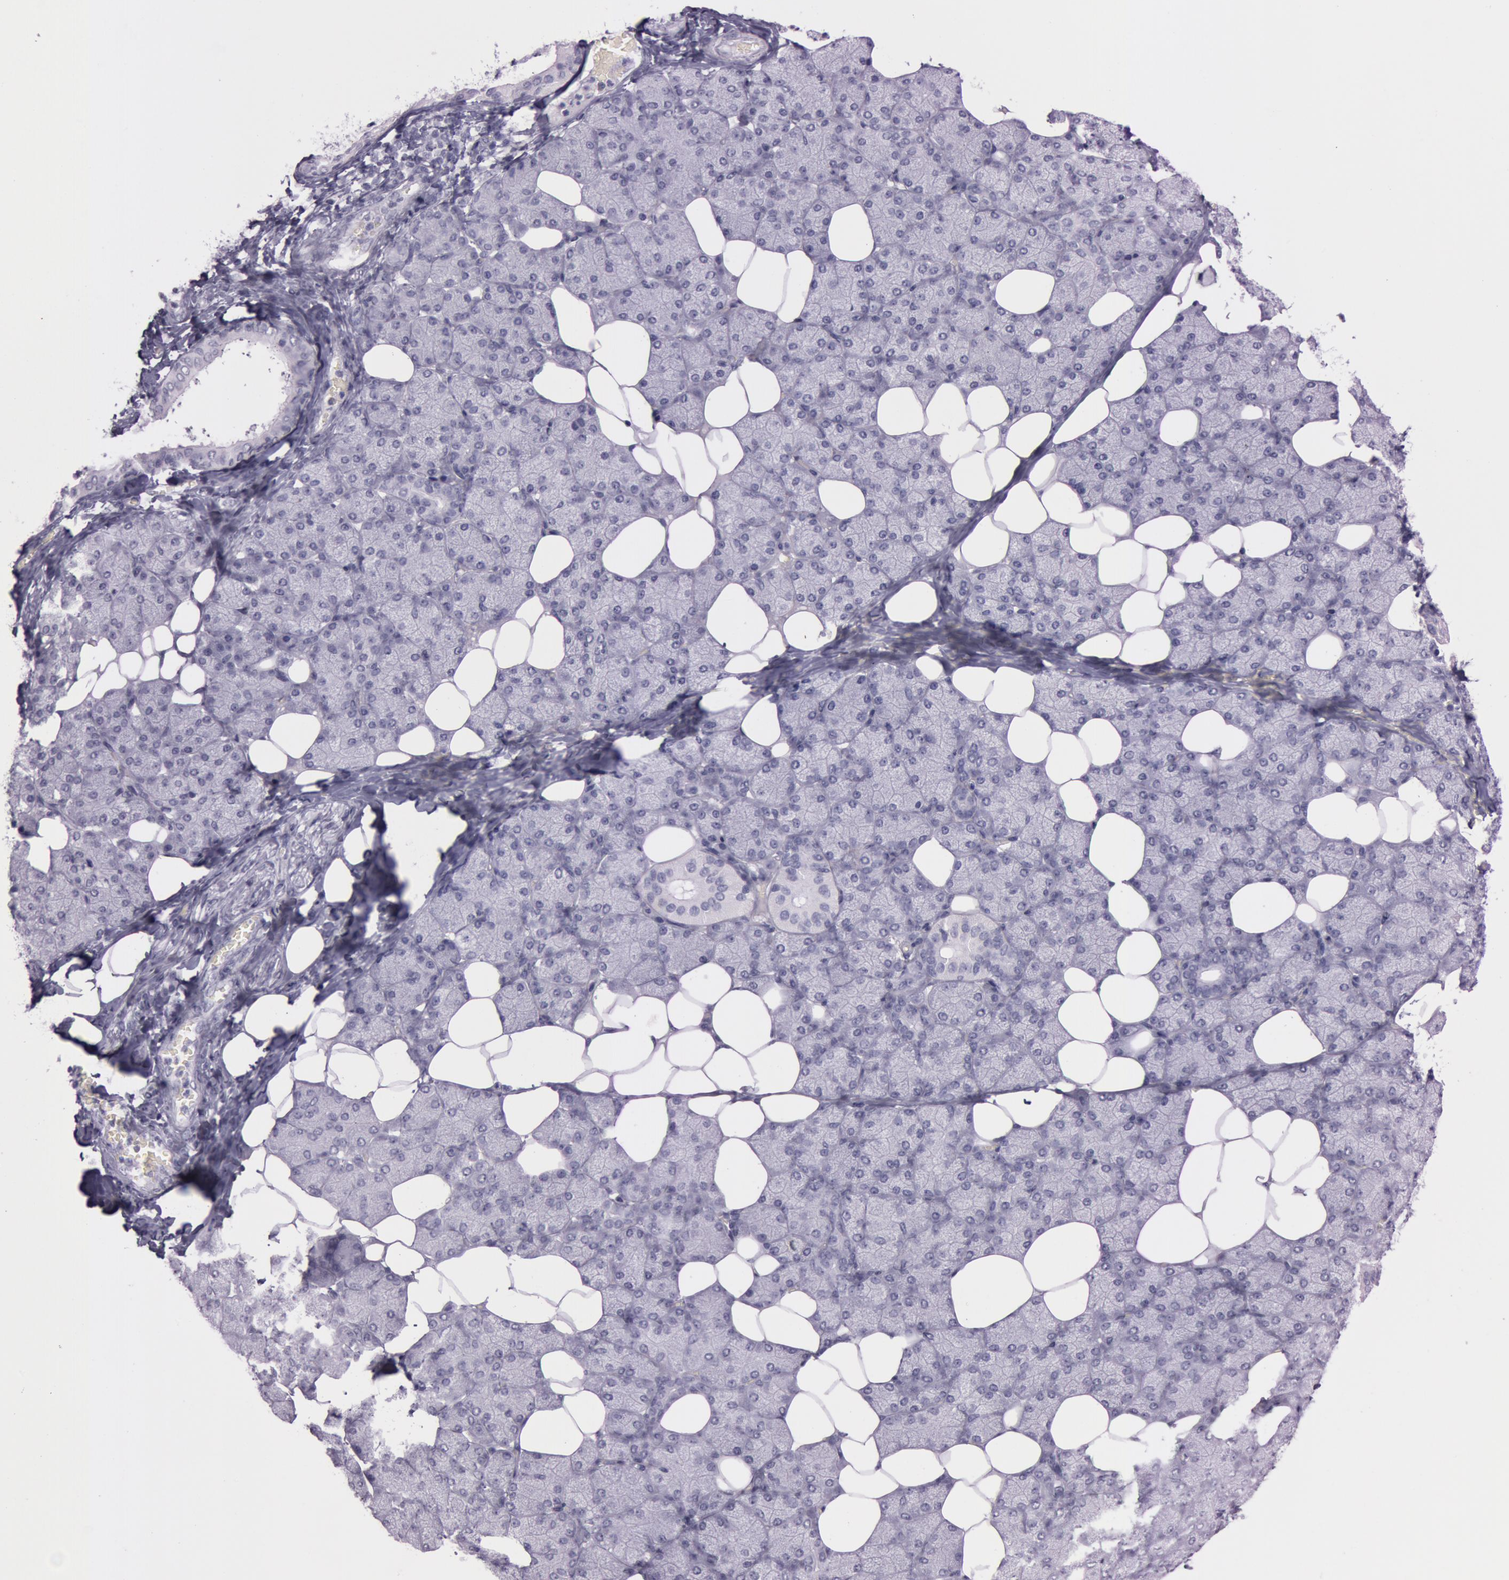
{"staining": {"intensity": "negative", "quantity": "none", "location": "none"}, "tissue": "salivary gland", "cell_type": "Glandular cells", "image_type": "normal", "snomed": [{"axis": "morphology", "description": "Normal tissue, NOS"}, {"axis": "topography", "description": "Lymph node"}, {"axis": "topography", "description": "Salivary gland"}], "caption": "A high-resolution micrograph shows immunohistochemistry staining of unremarkable salivary gland, which reveals no significant expression in glandular cells. (Immunohistochemistry, brightfield microscopy, high magnification).", "gene": "S100A7", "patient": {"sex": "male", "age": 8}}